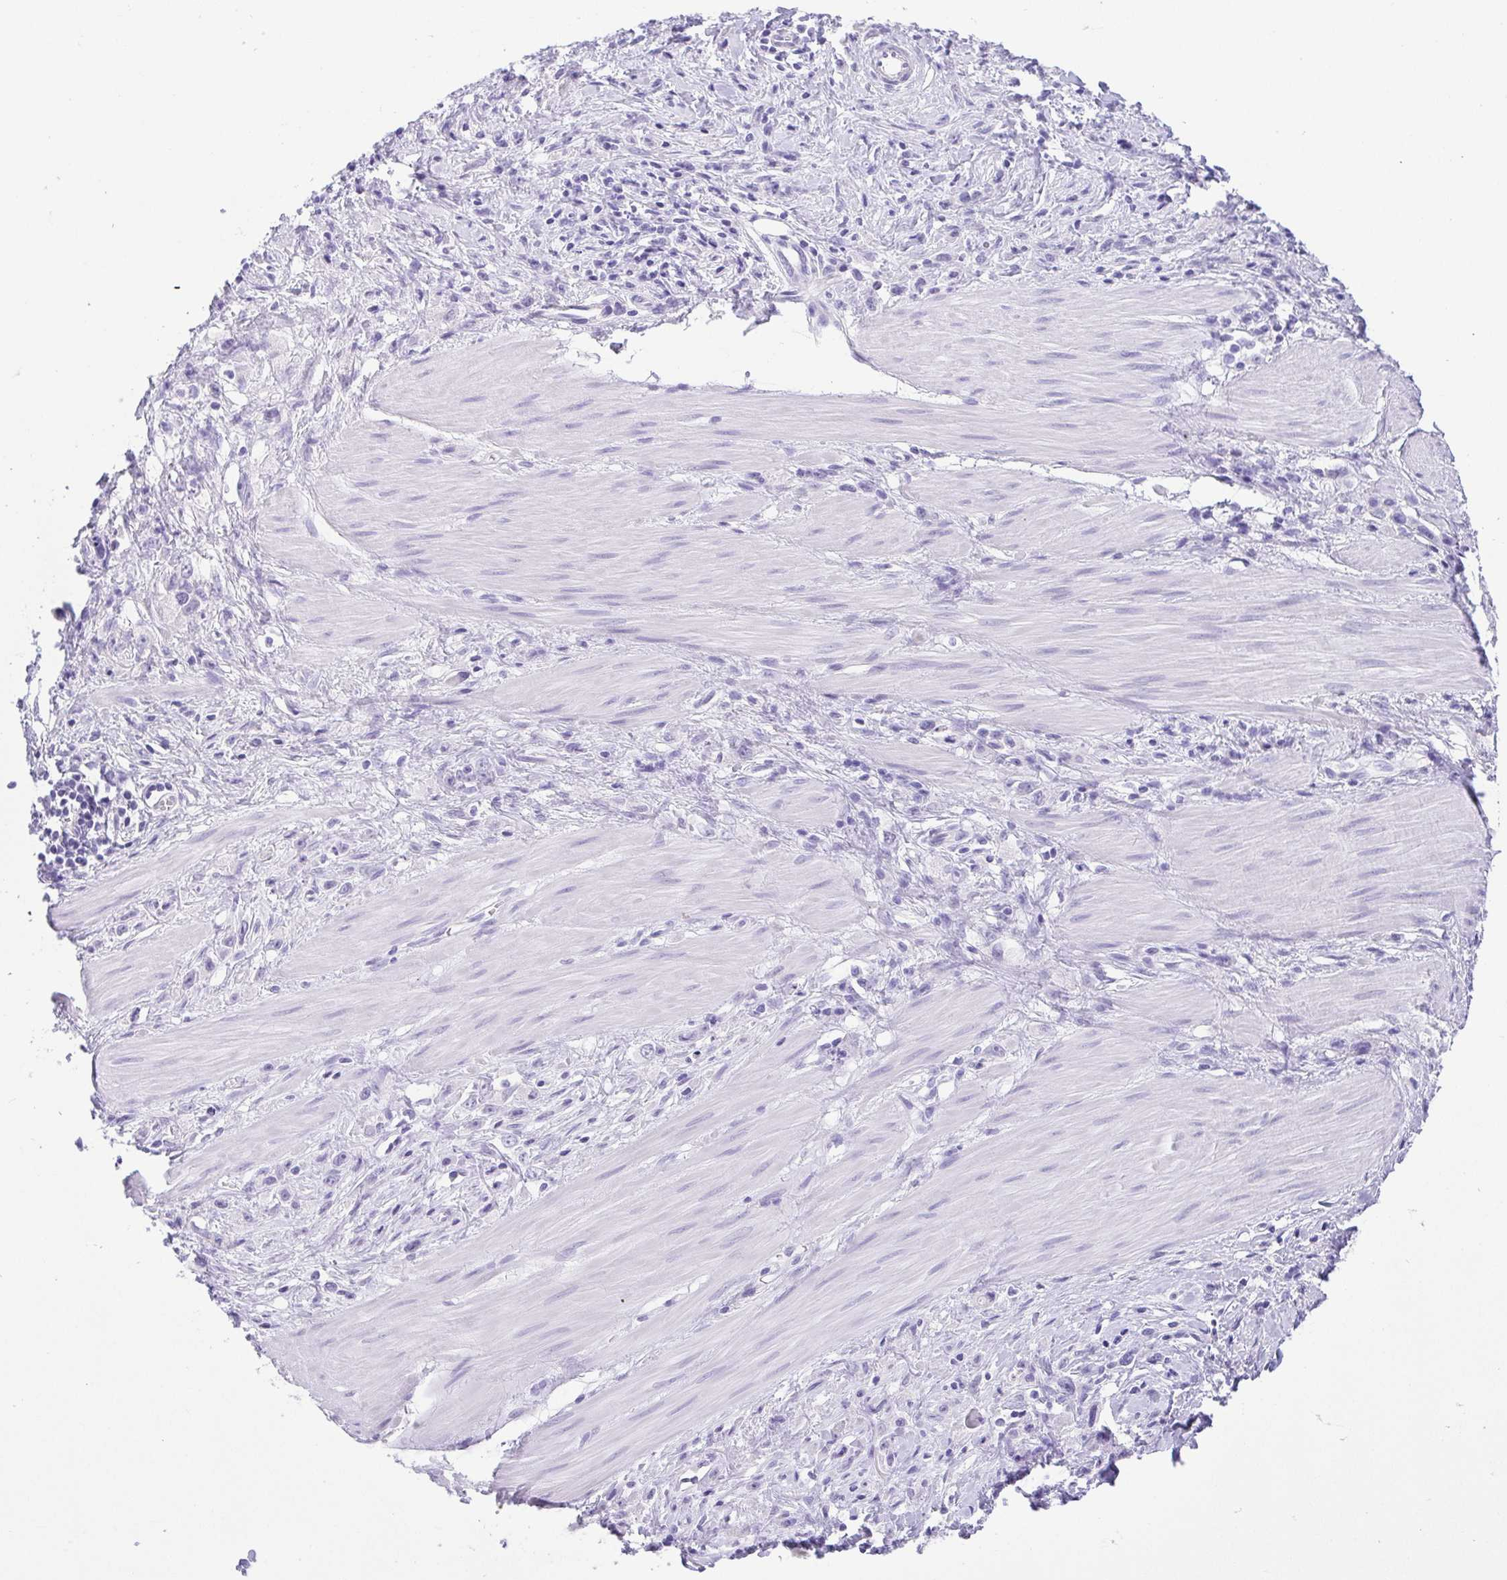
{"staining": {"intensity": "negative", "quantity": "none", "location": "none"}, "tissue": "stomach cancer", "cell_type": "Tumor cells", "image_type": "cancer", "snomed": [{"axis": "morphology", "description": "Adenocarcinoma, NOS"}, {"axis": "topography", "description": "Stomach"}], "caption": "Immunohistochemistry (IHC) of human stomach cancer (adenocarcinoma) exhibits no positivity in tumor cells.", "gene": "SPATA4", "patient": {"sex": "male", "age": 47}}